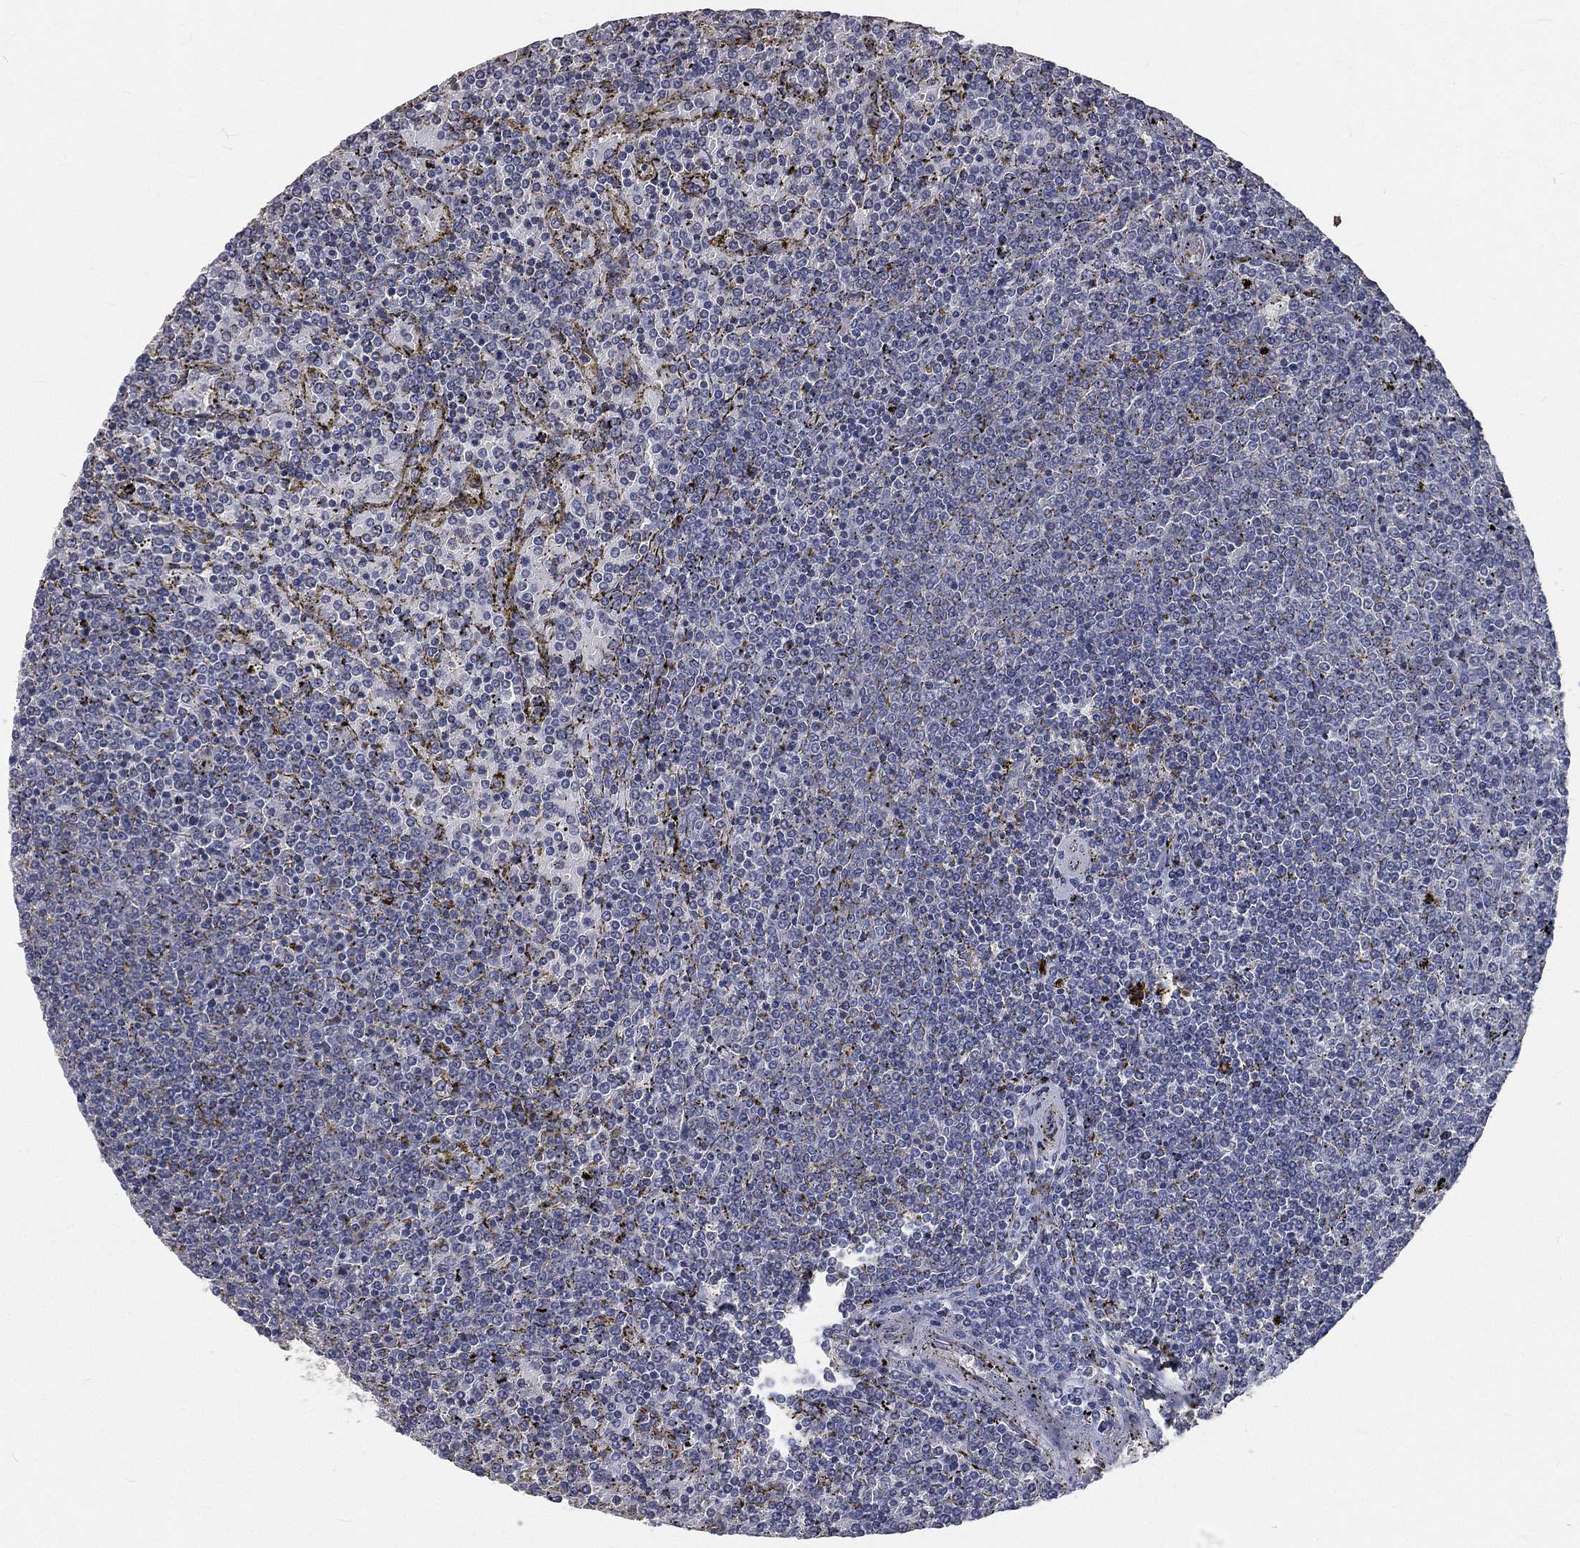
{"staining": {"intensity": "negative", "quantity": "none", "location": "none"}, "tissue": "lymphoma", "cell_type": "Tumor cells", "image_type": "cancer", "snomed": [{"axis": "morphology", "description": "Malignant lymphoma, non-Hodgkin's type, Low grade"}, {"axis": "topography", "description": "Spleen"}], "caption": "Photomicrograph shows no protein positivity in tumor cells of malignant lymphoma, non-Hodgkin's type (low-grade) tissue. (DAB (3,3'-diaminobenzidine) immunohistochemistry (IHC), high magnification).", "gene": "CROCC", "patient": {"sex": "female", "age": 77}}